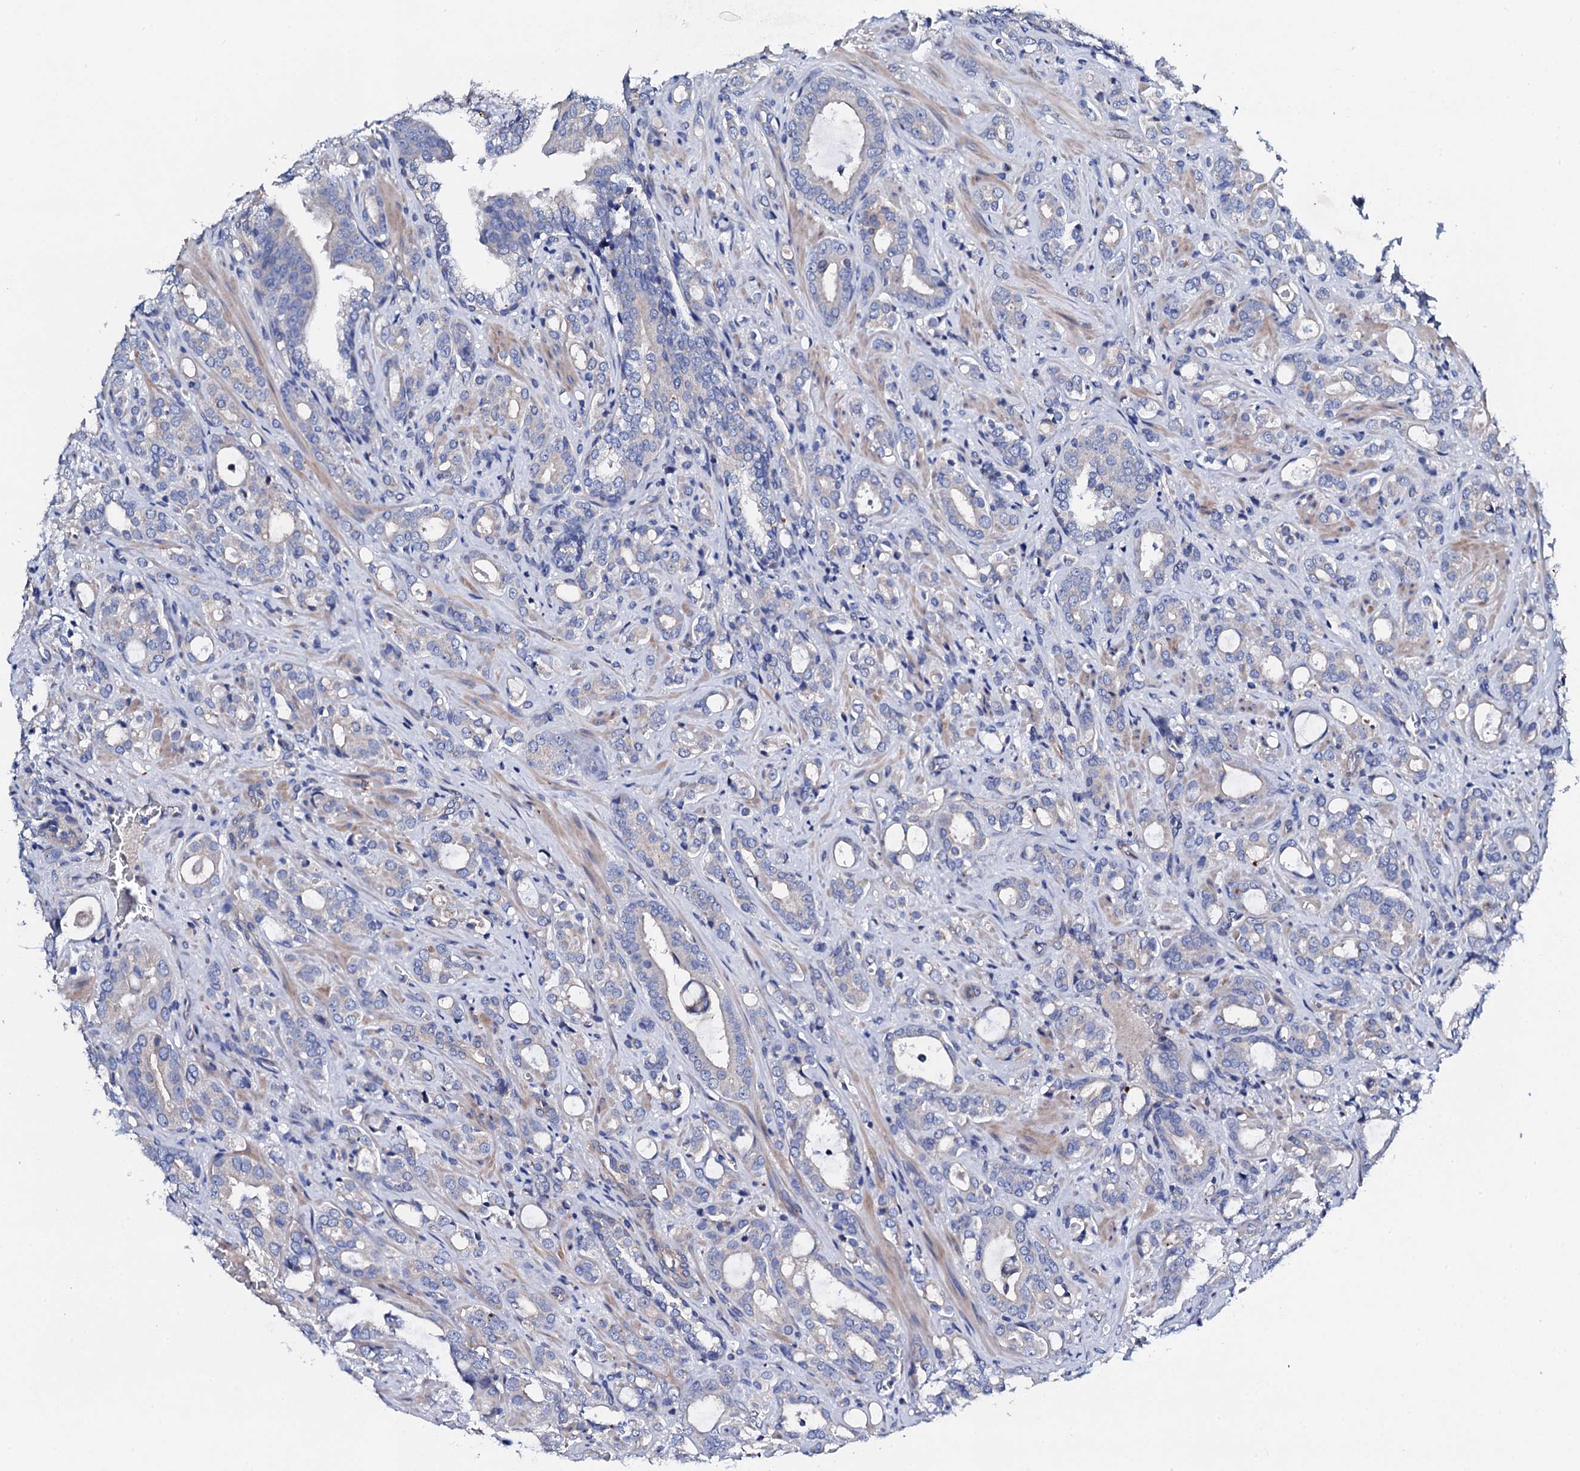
{"staining": {"intensity": "negative", "quantity": "none", "location": "none"}, "tissue": "prostate cancer", "cell_type": "Tumor cells", "image_type": "cancer", "snomed": [{"axis": "morphology", "description": "Adenocarcinoma, High grade"}, {"axis": "topography", "description": "Prostate"}], "caption": "The photomicrograph reveals no significant staining in tumor cells of prostate high-grade adenocarcinoma.", "gene": "KLHL32", "patient": {"sex": "male", "age": 72}}